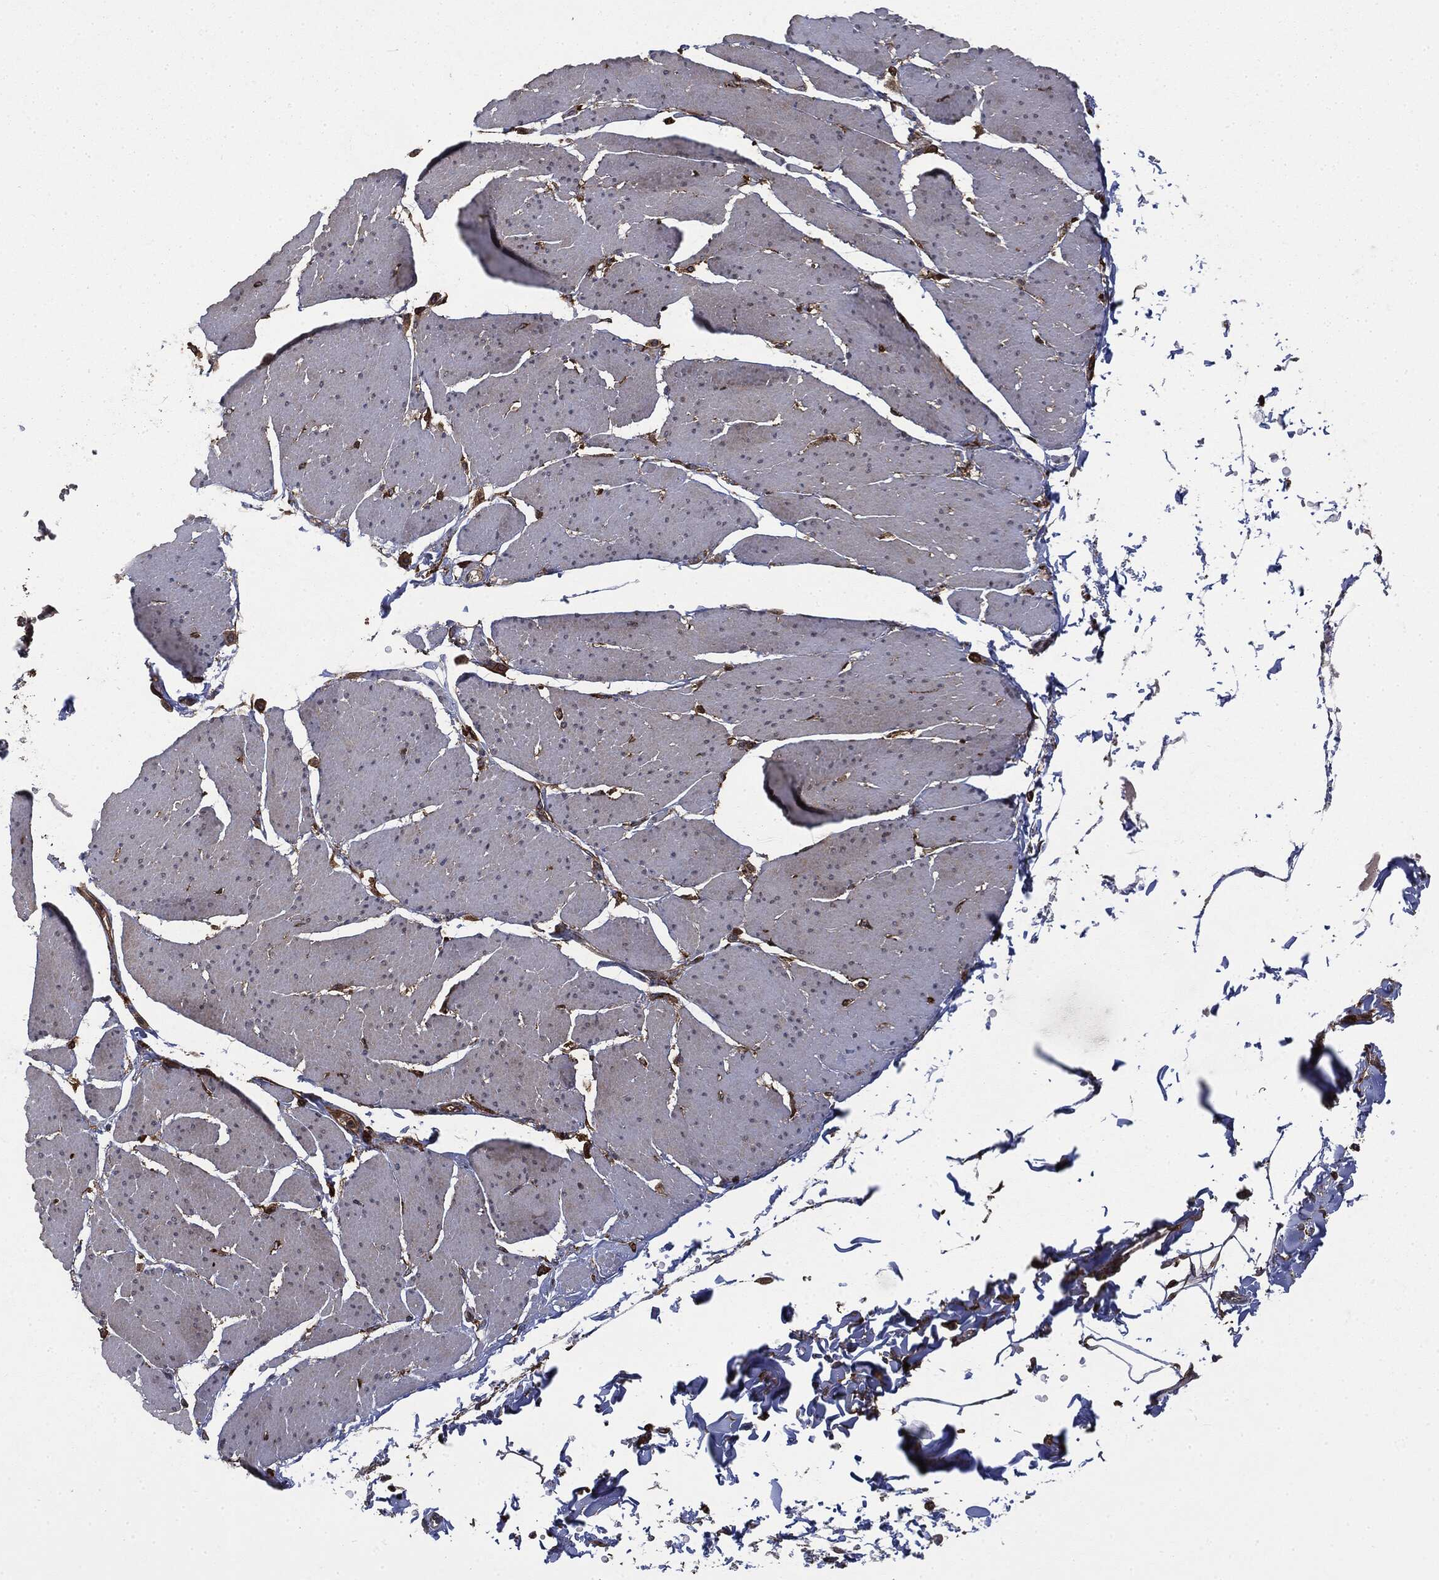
{"staining": {"intensity": "negative", "quantity": "none", "location": "none"}, "tissue": "smooth muscle", "cell_type": "Smooth muscle cells", "image_type": "normal", "snomed": [{"axis": "morphology", "description": "Normal tissue, NOS"}, {"axis": "topography", "description": "Smooth muscle"}, {"axis": "topography", "description": "Anal"}], "caption": "High magnification brightfield microscopy of unremarkable smooth muscle stained with DAB (brown) and counterstained with hematoxylin (blue): smooth muscle cells show no significant expression.", "gene": "SNX5", "patient": {"sex": "male", "age": 83}}